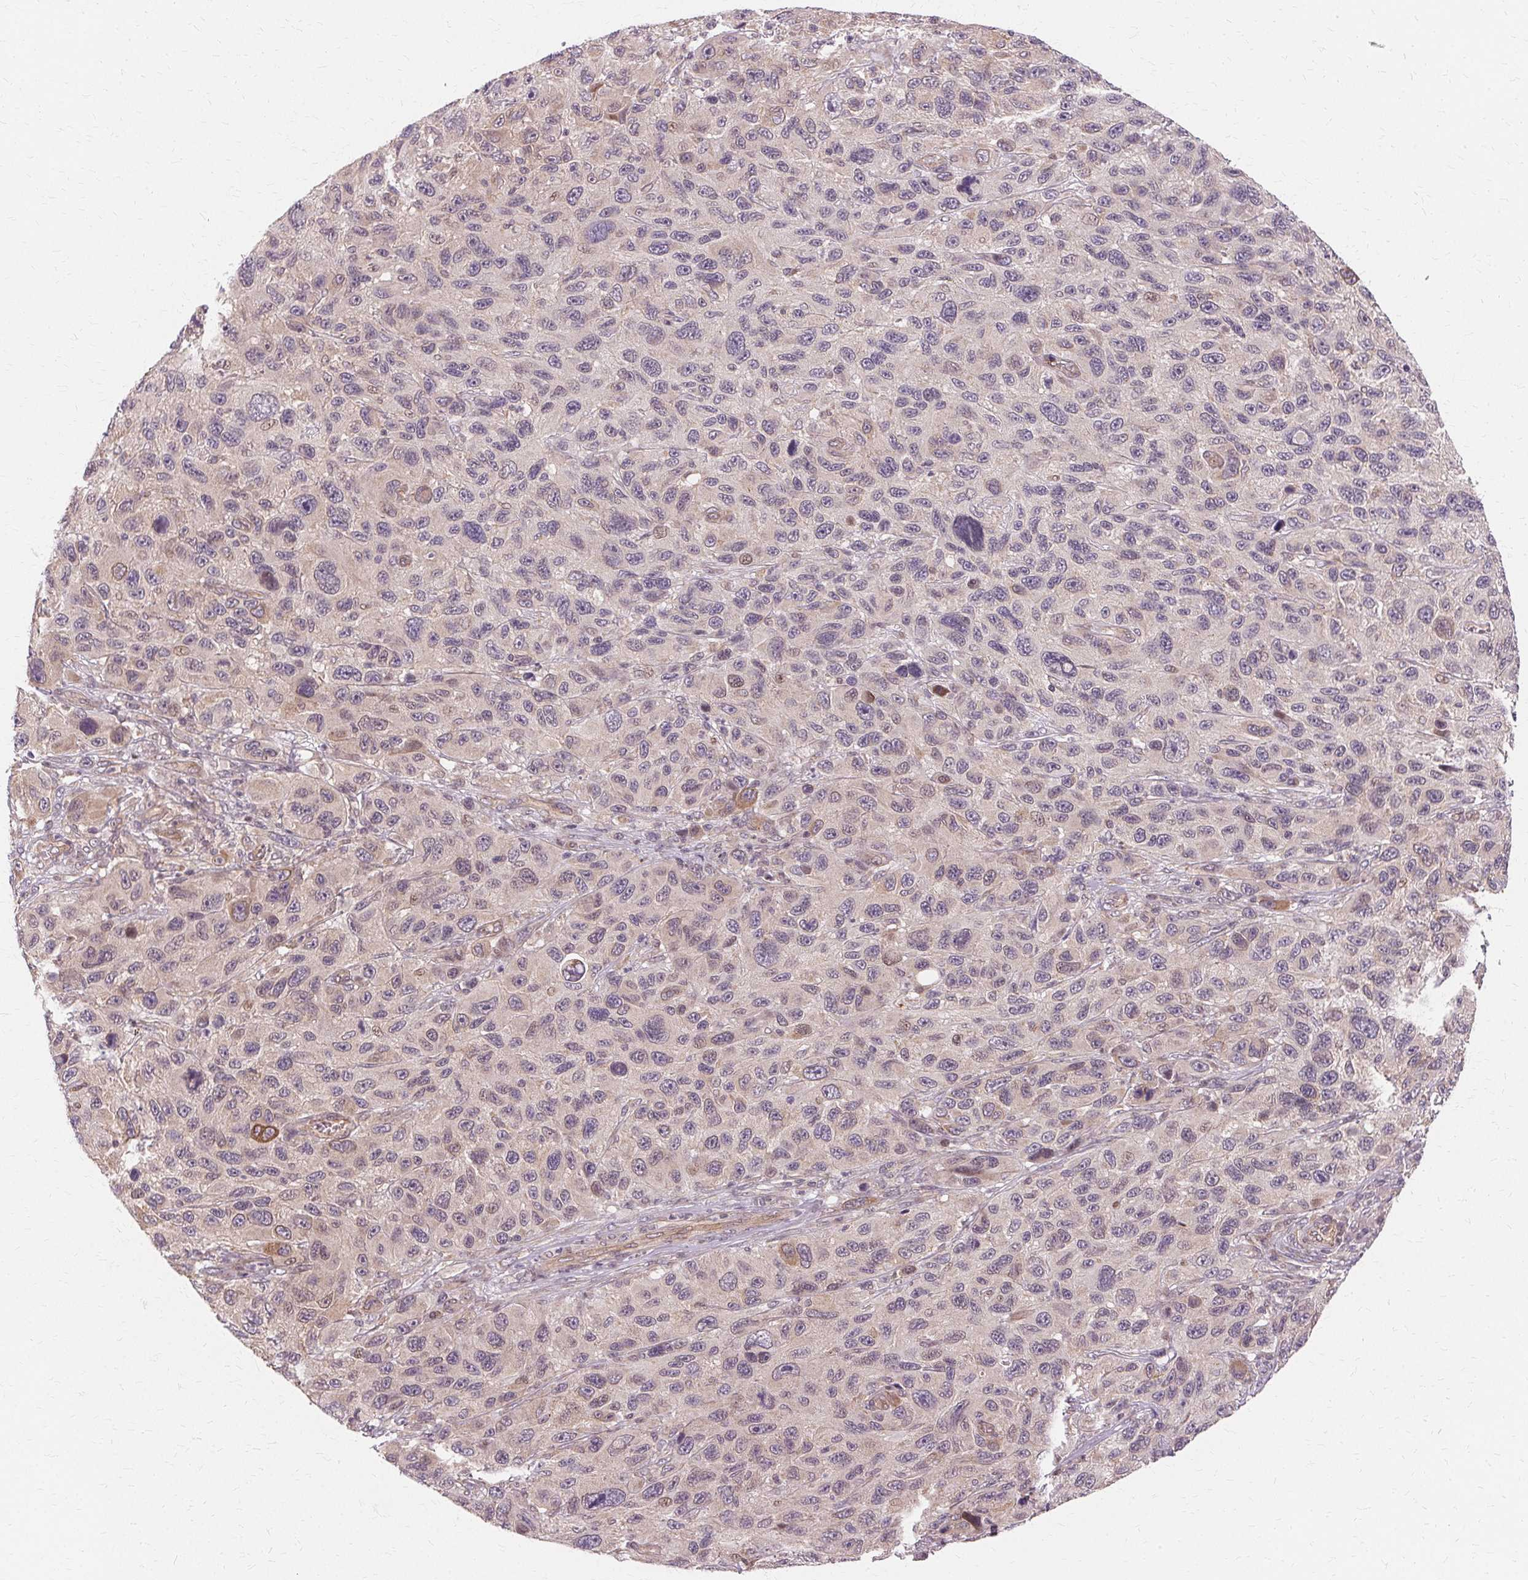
{"staining": {"intensity": "weak", "quantity": "<25%", "location": "cytoplasmic/membranous"}, "tissue": "melanoma", "cell_type": "Tumor cells", "image_type": "cancer", "snomed": [{"axis": "morphology", "description": "Malignant melanoma, NOS"}, {"axis": "topography", "description": "Skin"}], "caption": "Tumor cells show no significant positivity in melanoma.", "gene": "USP8", "patient": {"sex": "male", "age": 53}}